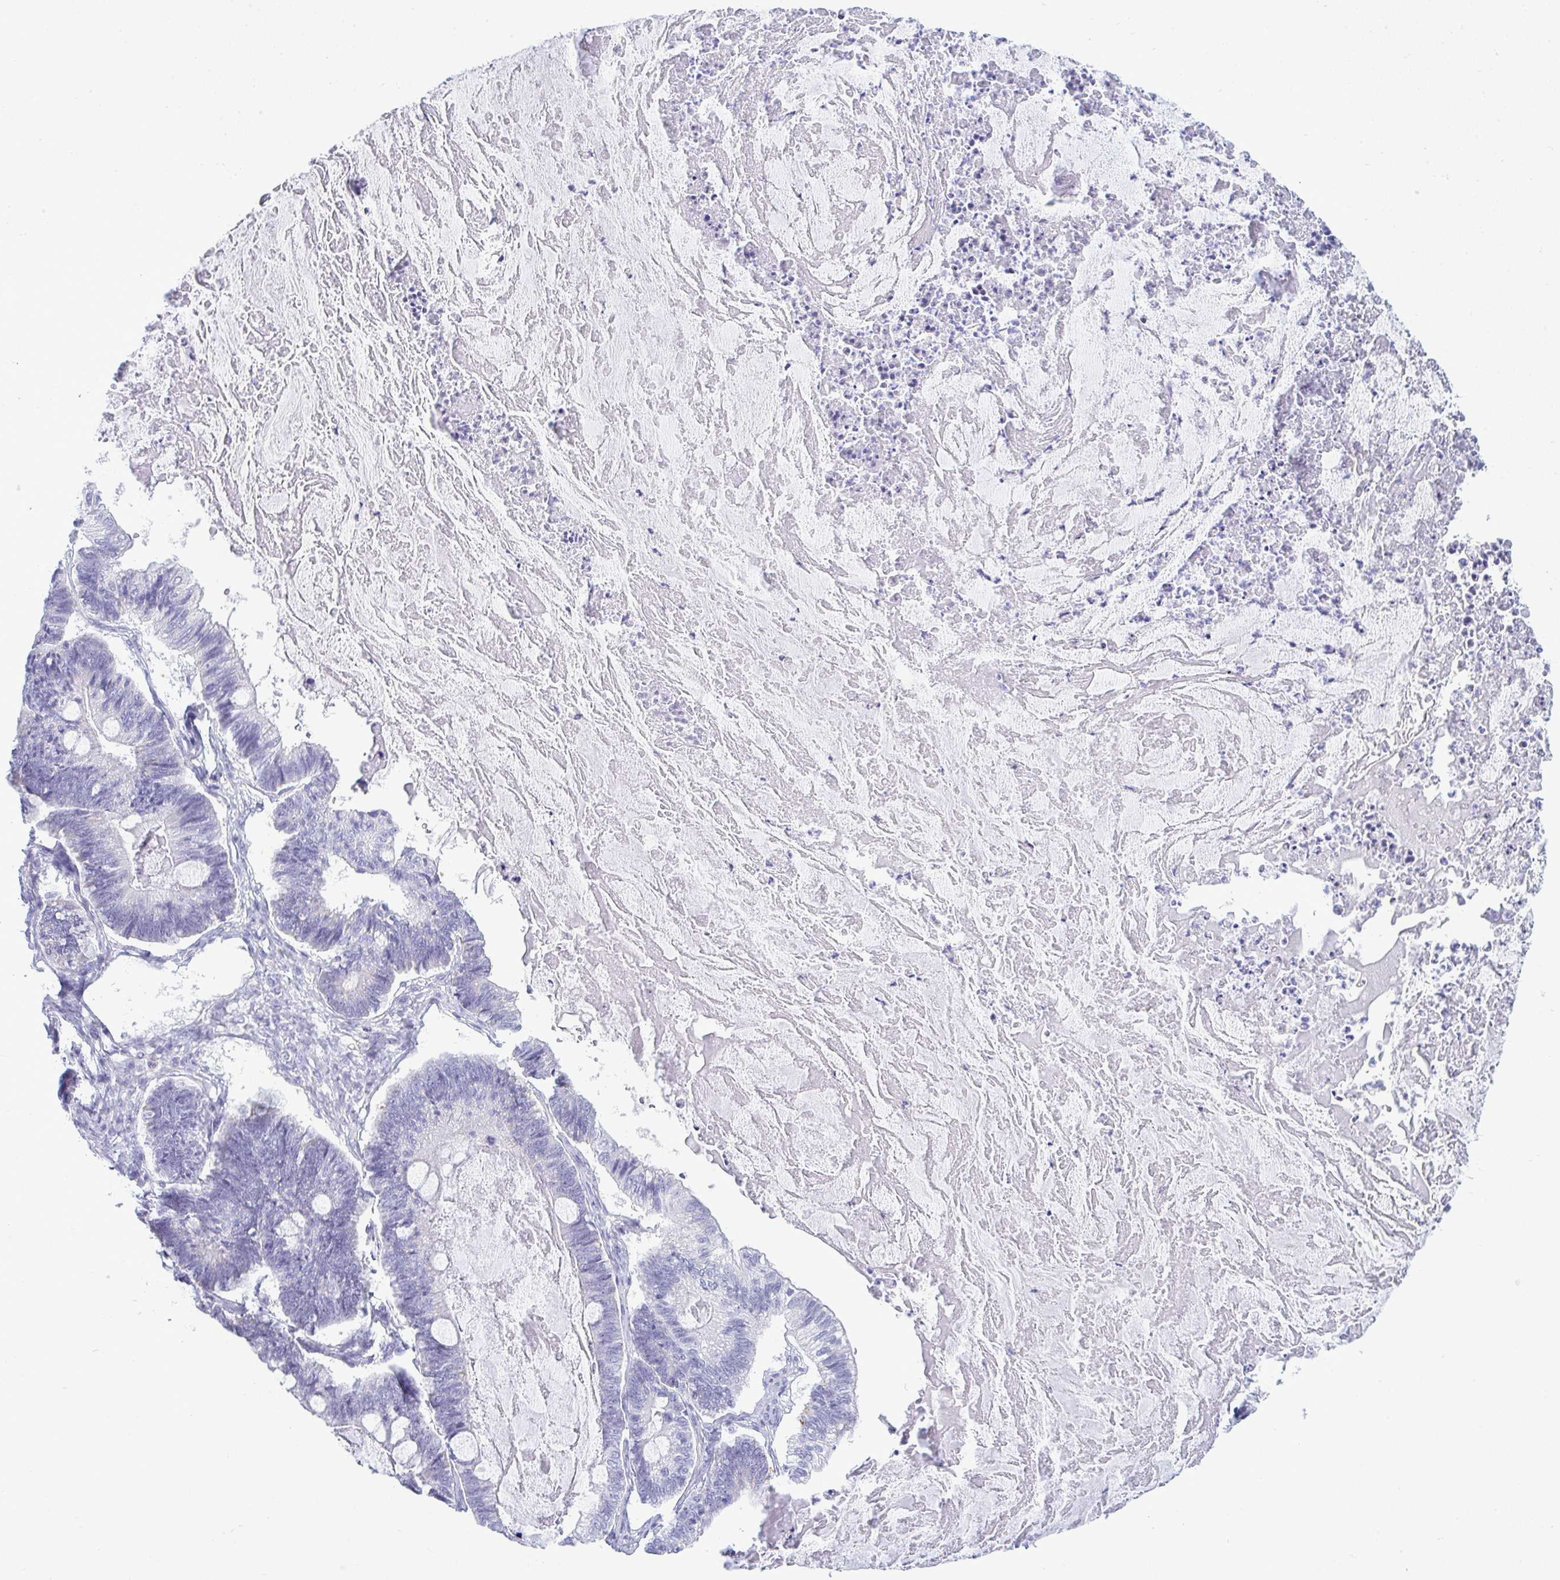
{"staining": {"intensity": "negative", "quantity": "none", "location": "none"}, "tissue": "ovarian cancer", "cell_type": "Tumor cells", "image_type": "cancer", "snomed": [{"axis": "morphology", "description": "Cystadenocarcinoma, mucinous, NOS"}, {"axis": "topography", "description": "Ovary"}], "caption": "An image of ovarian mucinous cystadenocarcinoma stained for a protein shows no brown staining in tumor cells.", "gene": "MYH10", "patient": {"sex": "female", "age": 61}}